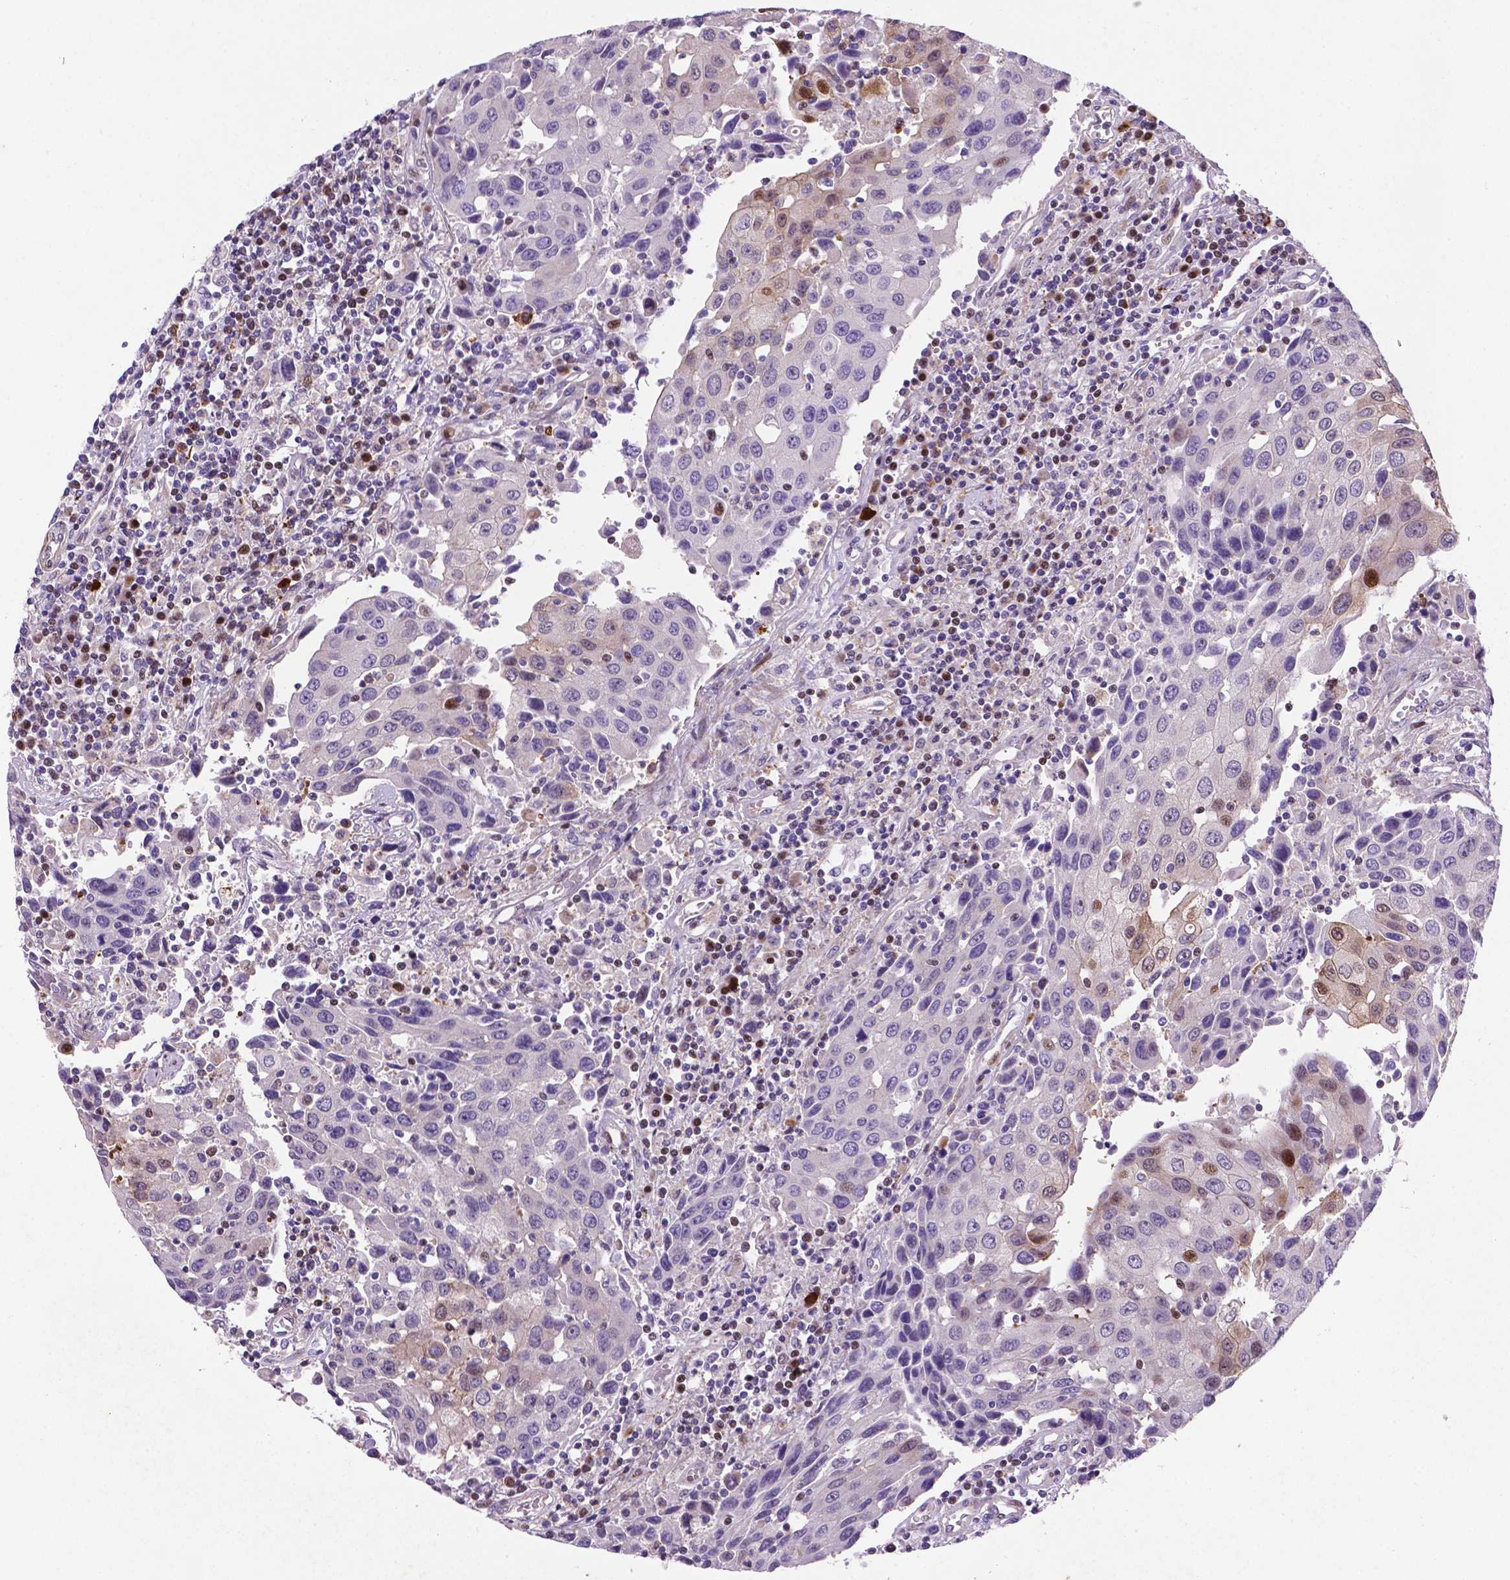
{"staining": {"intensity": "moderate", "quantity": "<25%", "location": "nuclear"}, "tissue": "urothelial cancer", "cell_type": "Tumor cells", "image_type": "cancer", "snomed": [{"axis": "morphology", "description": "Urothelial carcinoma, High grade"}, {"axis": "topography", "description": "Urinary bladder"}], "caption": "Moderate nuclear staining for a protein is appreciated in about <25% of tumor cells of high-grade urothelial carcinoma using immunohistochemistry (IHC).", "gene": "TM4SF20", "patient": {"sex": "female", "age": 85}}